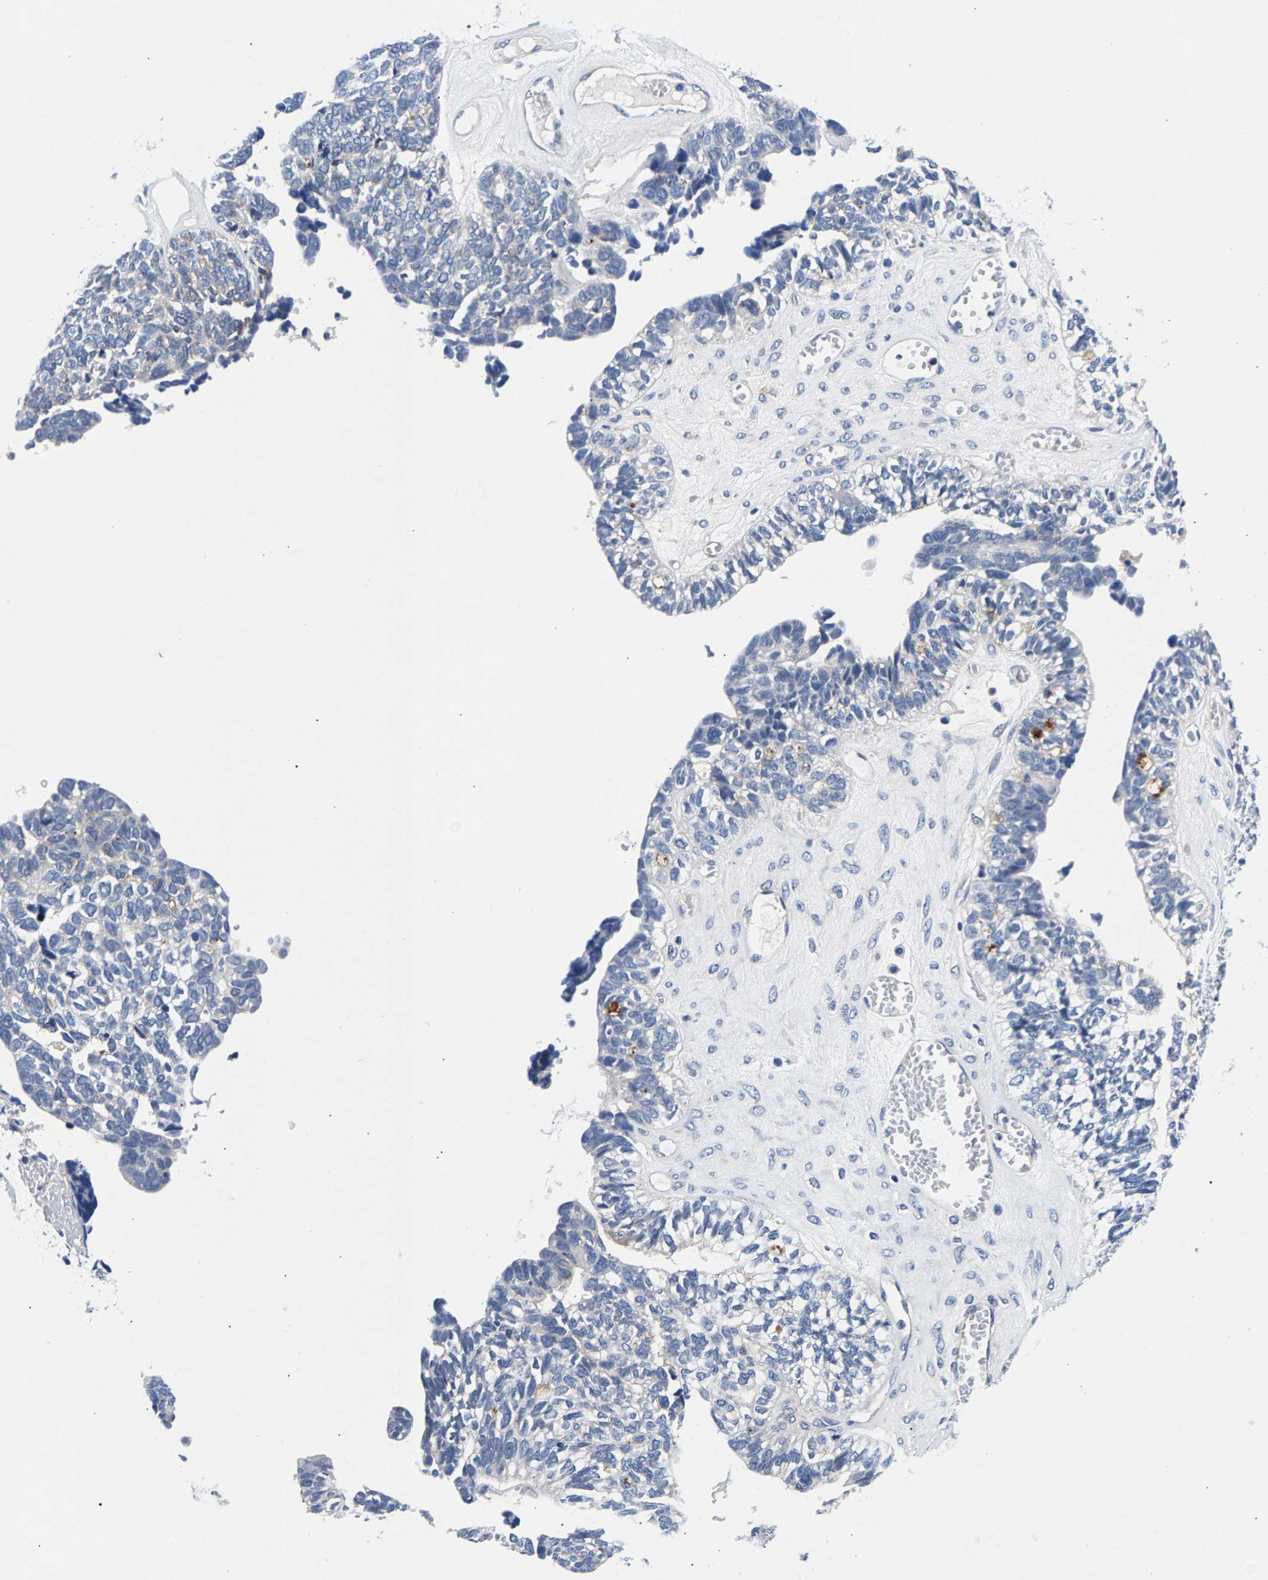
{"staining": {"intensity": "negative", "quantity": "none", "location": "none"}, "tissue": "ovarian cancer", "cell_type": "Tumor cells", "image_type": "cancer", "snomed": [{"axis": "morphology", "description": "Cystadenocarcinoma, serous, NOS"}, {"axis": "topography", "description": "Ovary"}], "caption": "This is an IHC histopathology image of ovarian cancer. There is no expression in tumor cells.", "gene": "P2RY4", "patient": {"sex": "female", "age": 79}}